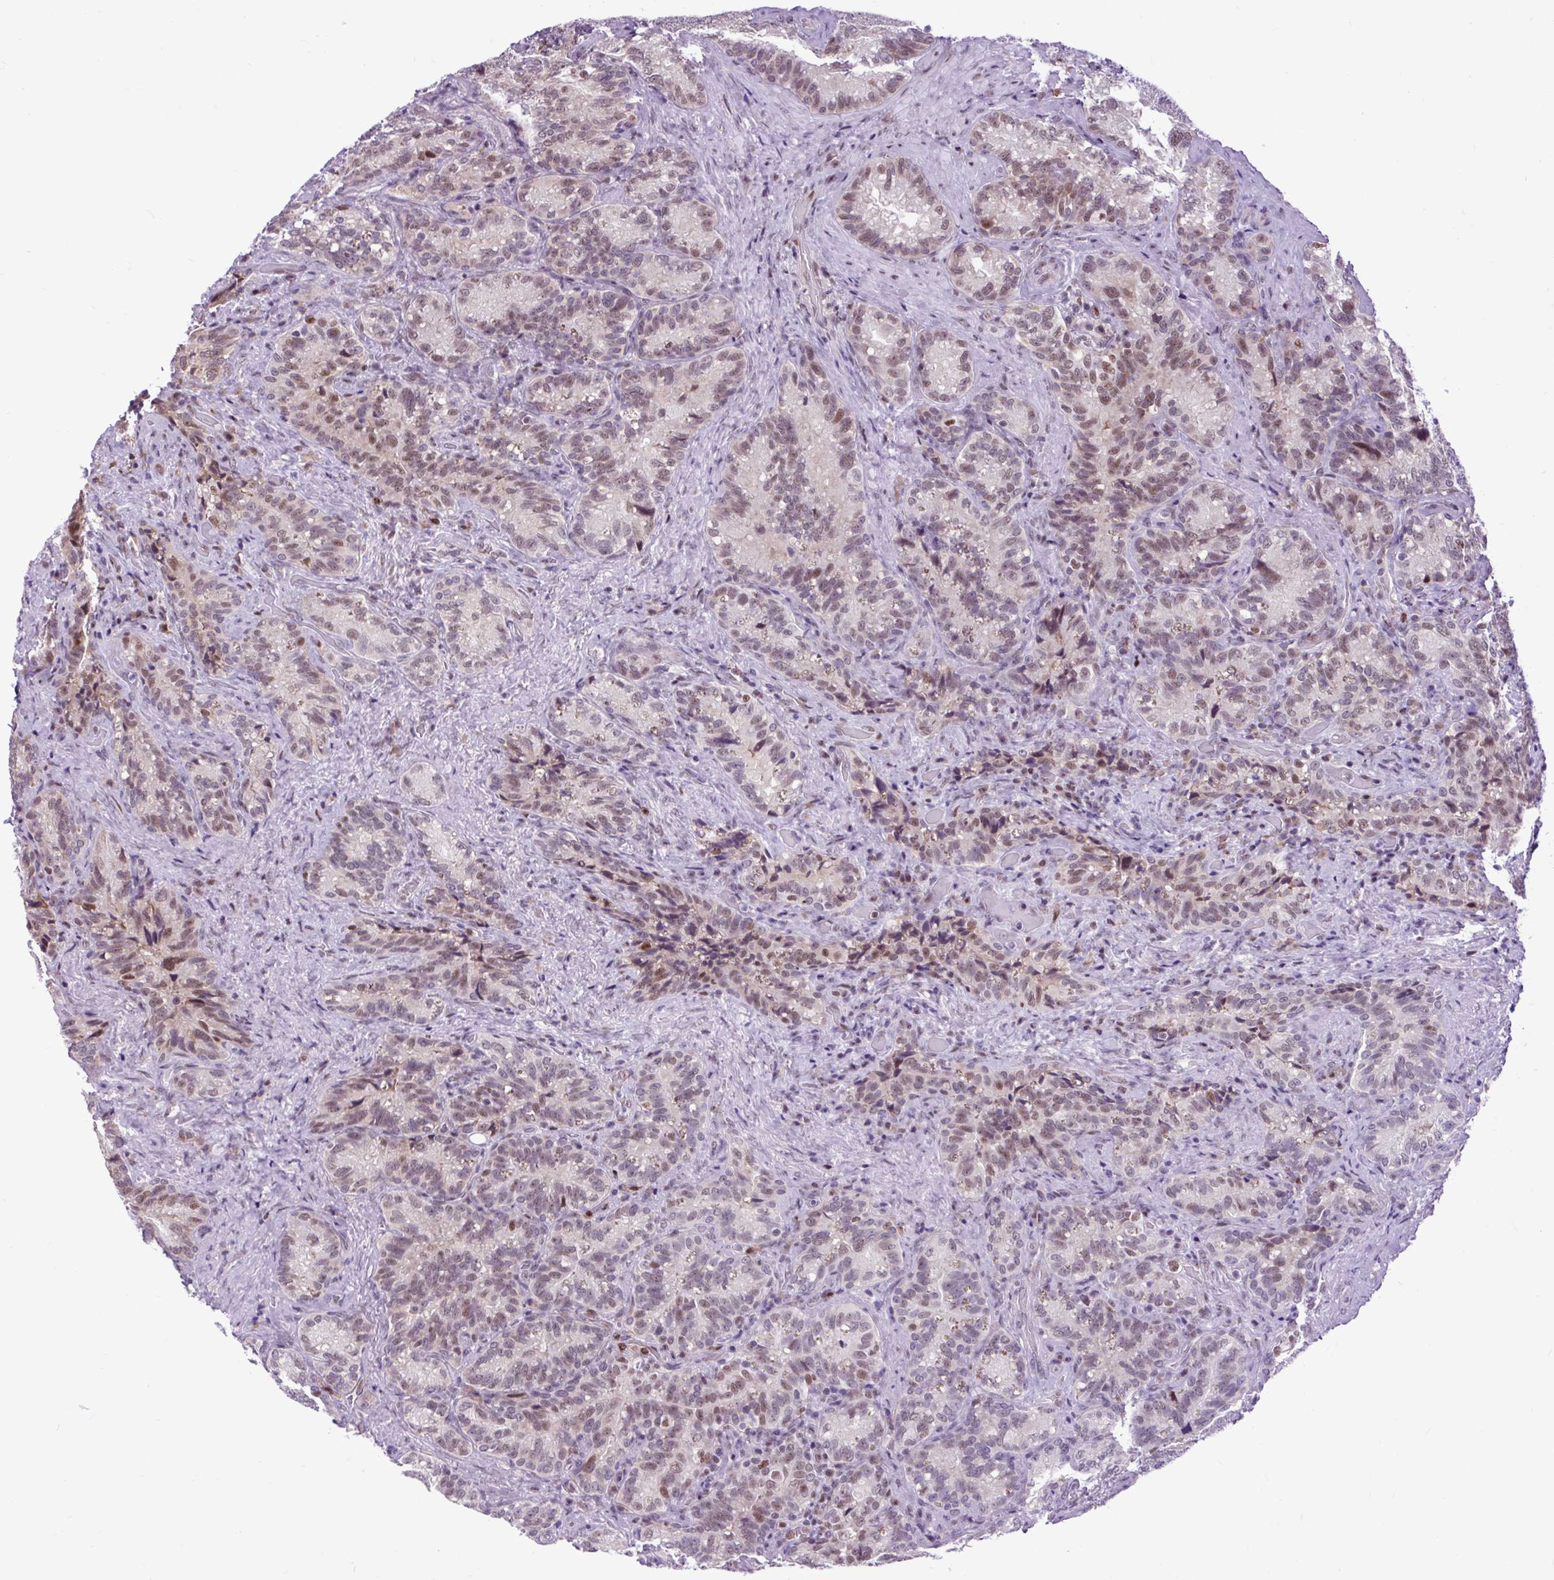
{"staining": {"intensity": "moderate", "quantity": ">75%", "location": "nuclear"}, "tissue": "seminal vesicle", "cell_type": "Glandular cells", "image_type": "normal", "snomed": [{"axis": "morphology", "description": "Normal tissue, NOS"}, {"axis": "topography", "description": "Seminal veicle"}], "caption": "Glandular cells demonstrate moderate nuclear expression in approximately >75% of cells in normal seminal vesicle. (DAB IHC with brightfield microscopy, high magnification).", "gene": "CLK2", "patient": {"sex": "male", "age": 68}}